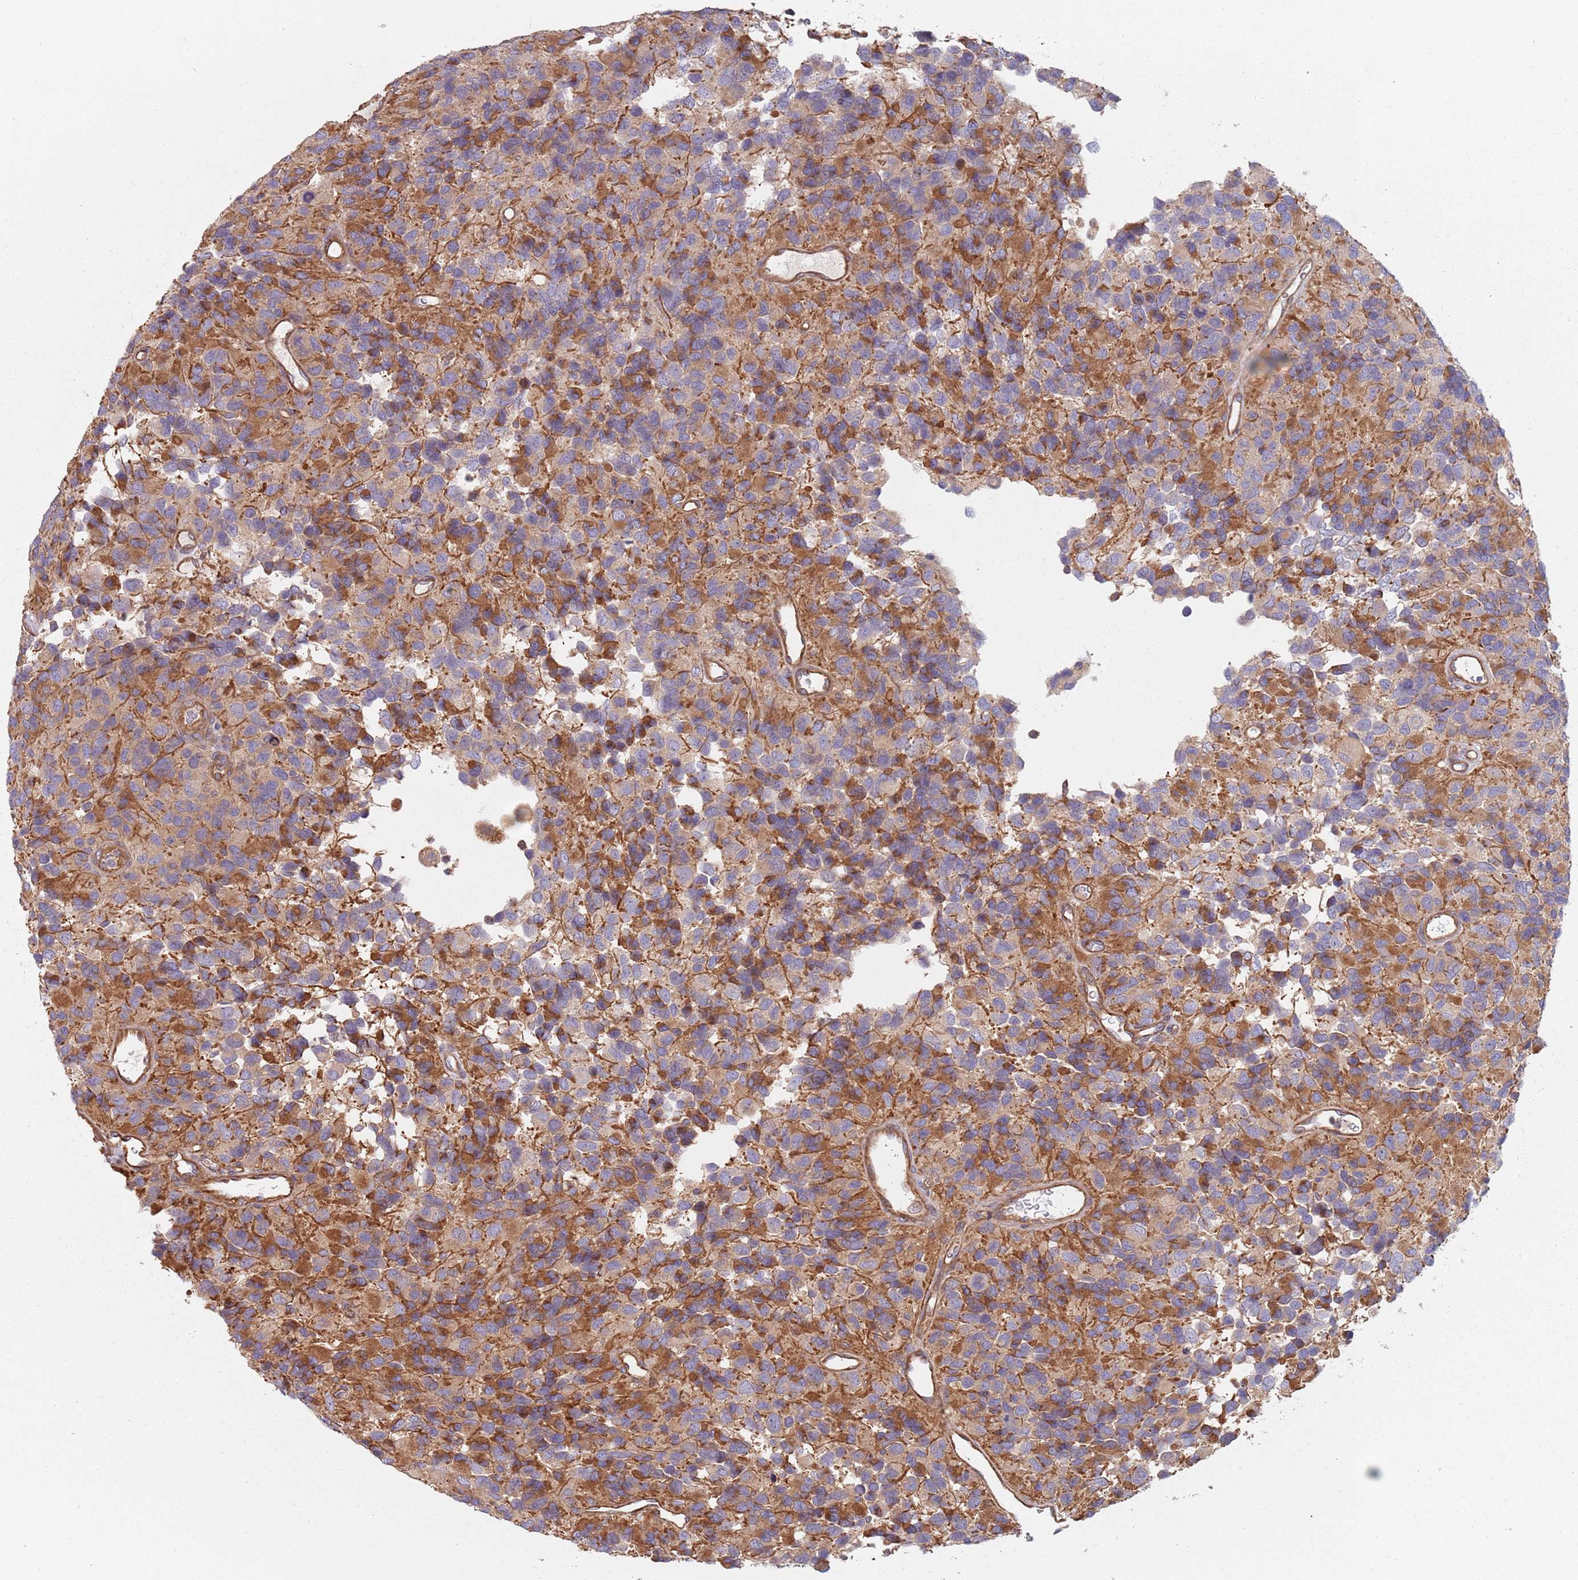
{"staining": {"intensity": "moderate", "quantity": "25%-75%", "location": "cytoplasmic/membranous"}, "tissue": "glioma", "cell_type": "Tumor cells", "image_type": "cancer", "snomed": [{"axis": "morphology", "description": "Glioma, malignant, High grade"}, {"axis": "topography", "description": "Brain"}], "caption": "The photomicrograph shows immunohistochemical staining of glioma. There is moderate cytoplasmic/membranous staining is appreciated in approximately 25%-75% of tumor cells. Nuclei are stained in blue.", "gene": "SPDL1", "patient": {"sex": "male", "age": 77}}